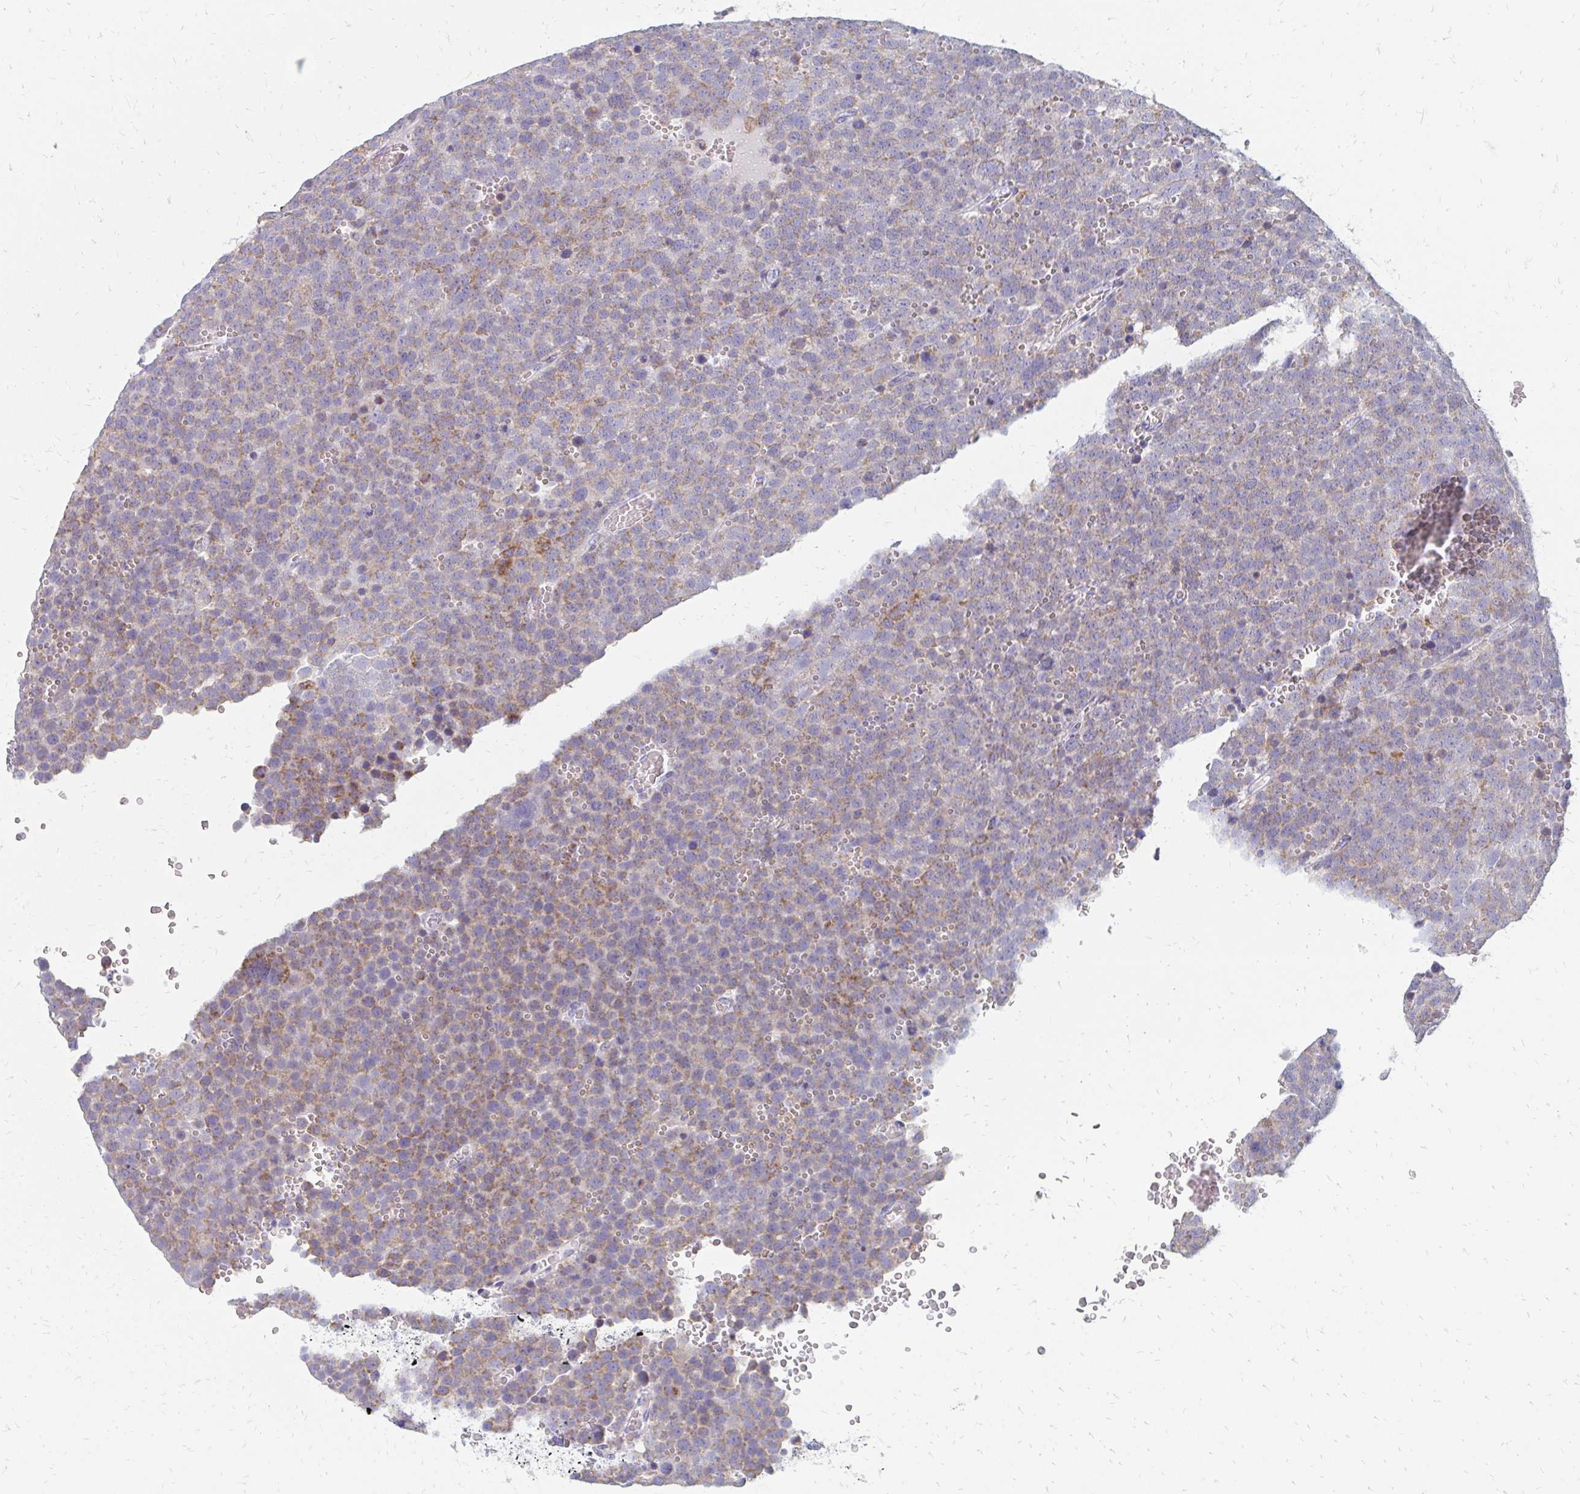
{"staining": {"intensity": "moderate", "quantity": ">75%", "location": "cytoplasmic/membranous"}, "tissue": "testis cancer", "cell_type": "Tumor cells", "image_type": "cancer", "snomed": [{"axis": "morphology", "description": "Seminoma, NOS"}, {"axis": "topography", "description": "Testis"}], "caption": "Brown immunohistochemical staining in seminoma (testis) demonstrates moderate cytoplasmic/membranous positivity in about >75% of tumor cells.", "gene": "OR10V1", "patient": {"sex": "male", "age": 71}}